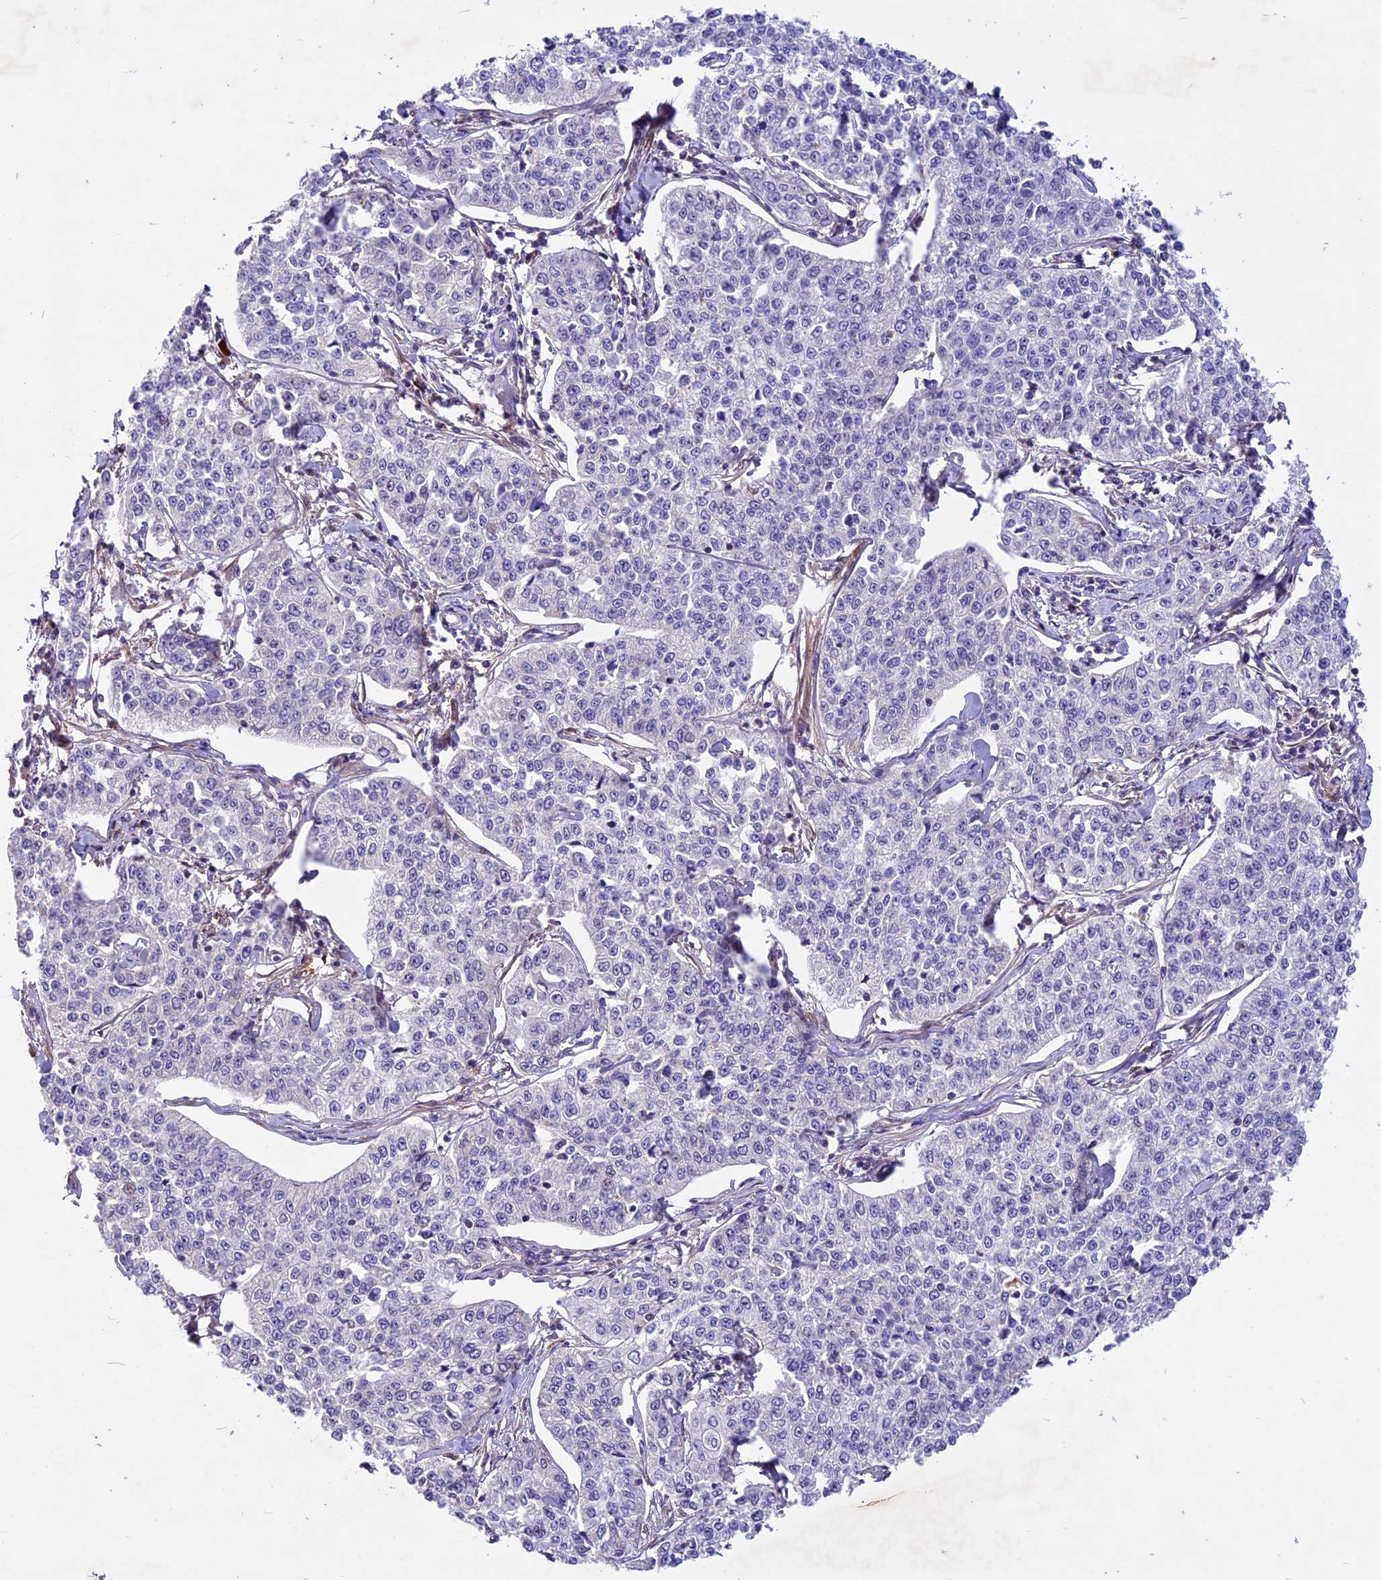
{"staining": {"intensity": "negative", "quantity": "none", "location": "none"}, "tissue": "cervical cancer", "cell_type": "Tumor cells", "image_type": "cancer", "snomed": [{"axis": "morphology", "description": "Squamous cell carcinoma, NOS"}, {"axis": "topography", "description": "Cervix"}], "caption": "Immunohistochemical staining of cervical squamous cell carcinoma shows no significant staining in tumor cells.", "gene": "MIEF2", "patient": {"sex": "female", "age": 35}}